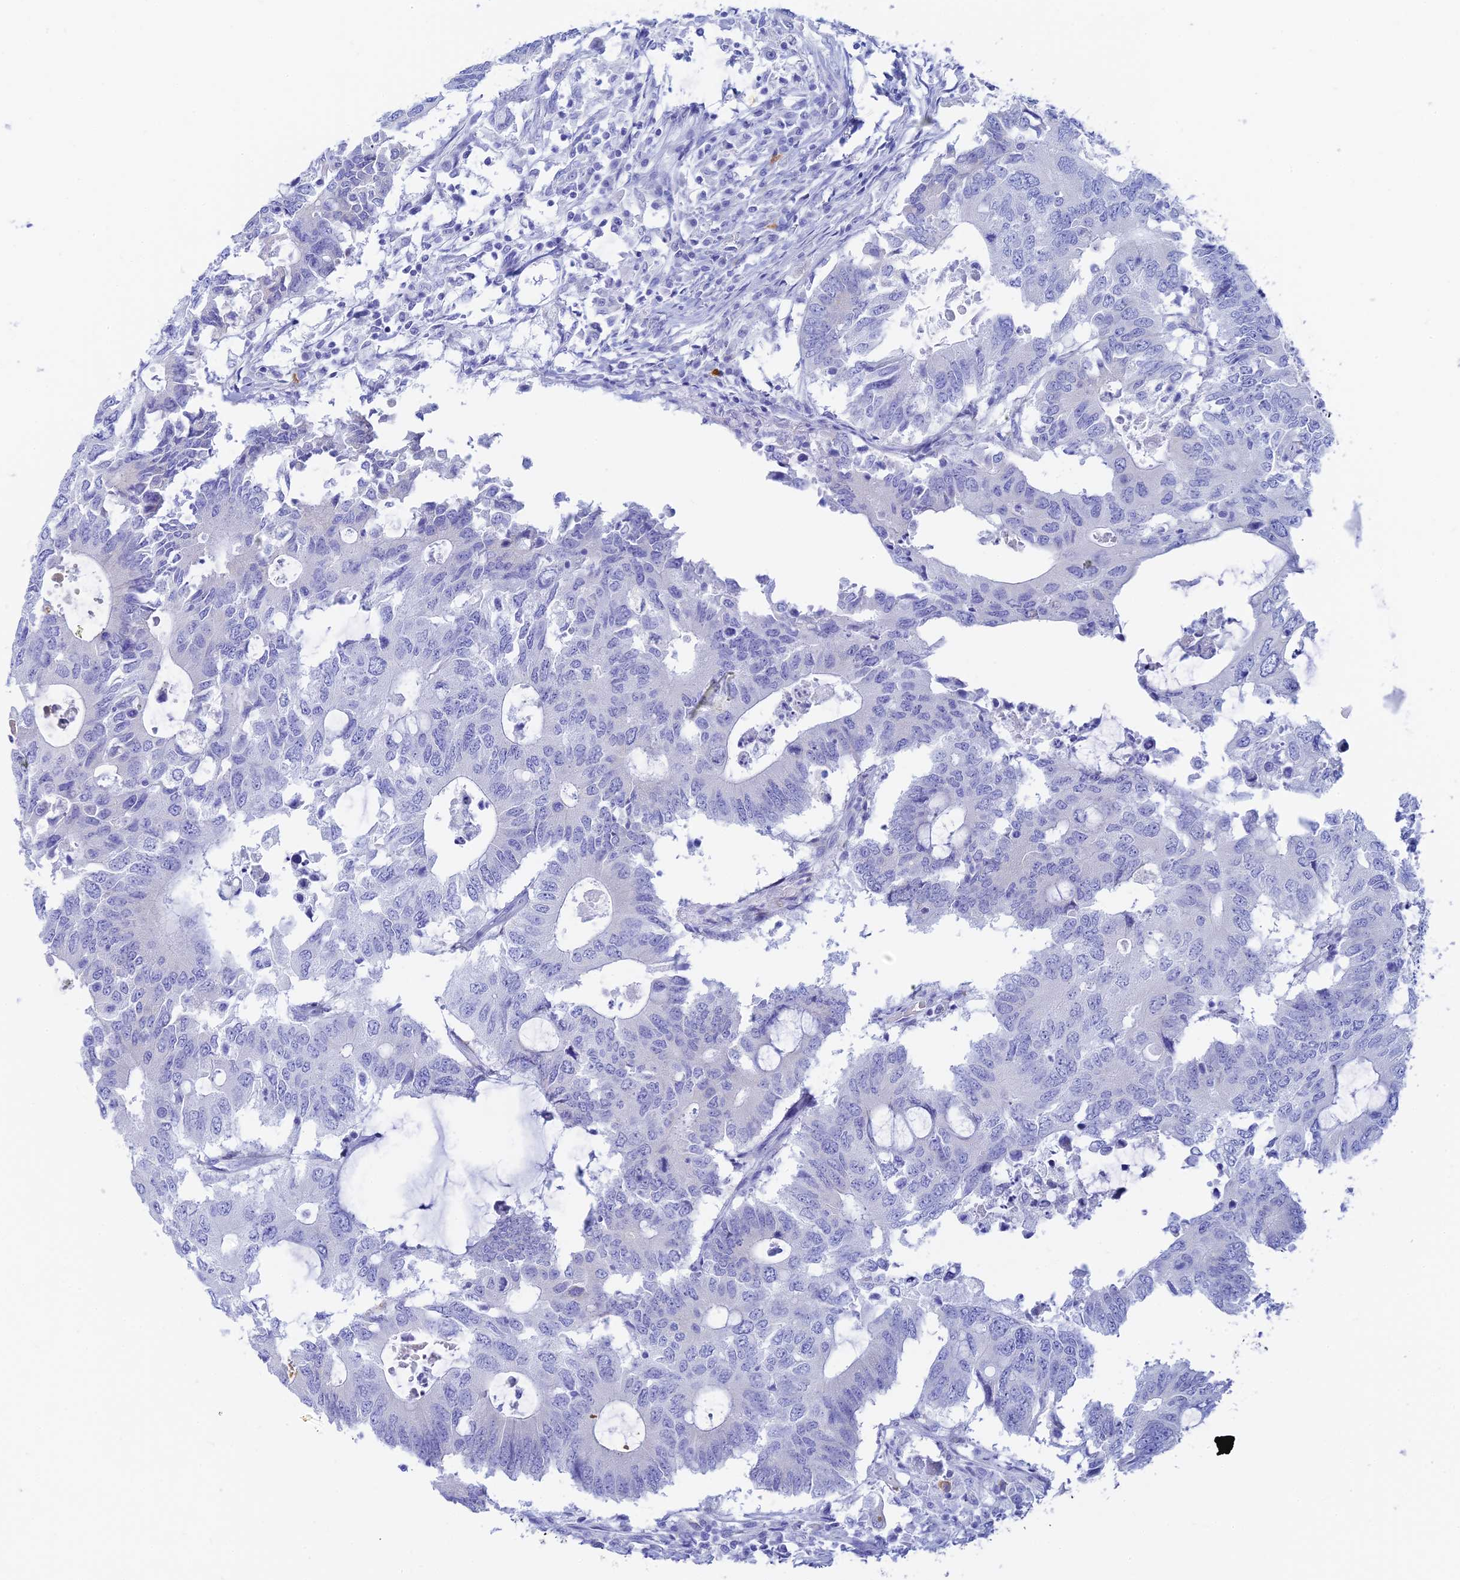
{"staining": {"intensity": "negative", "quantity": "none", "location": "none"}, "tissue": "colorectal cancer", "cell_type": "Tumor cells", "image_type": "cancer", "snomed": [{"axis": "morphology", "description": "Adenocarcinoma, NOS"}, {"axis": "topography", "description": "Colon"}], "caption": "Tumor cells are negative for brown protein staining in adenocarcinoma (colorectal).", "gene": "CEP152", "patient": {"sex": "male", "age": 71}}